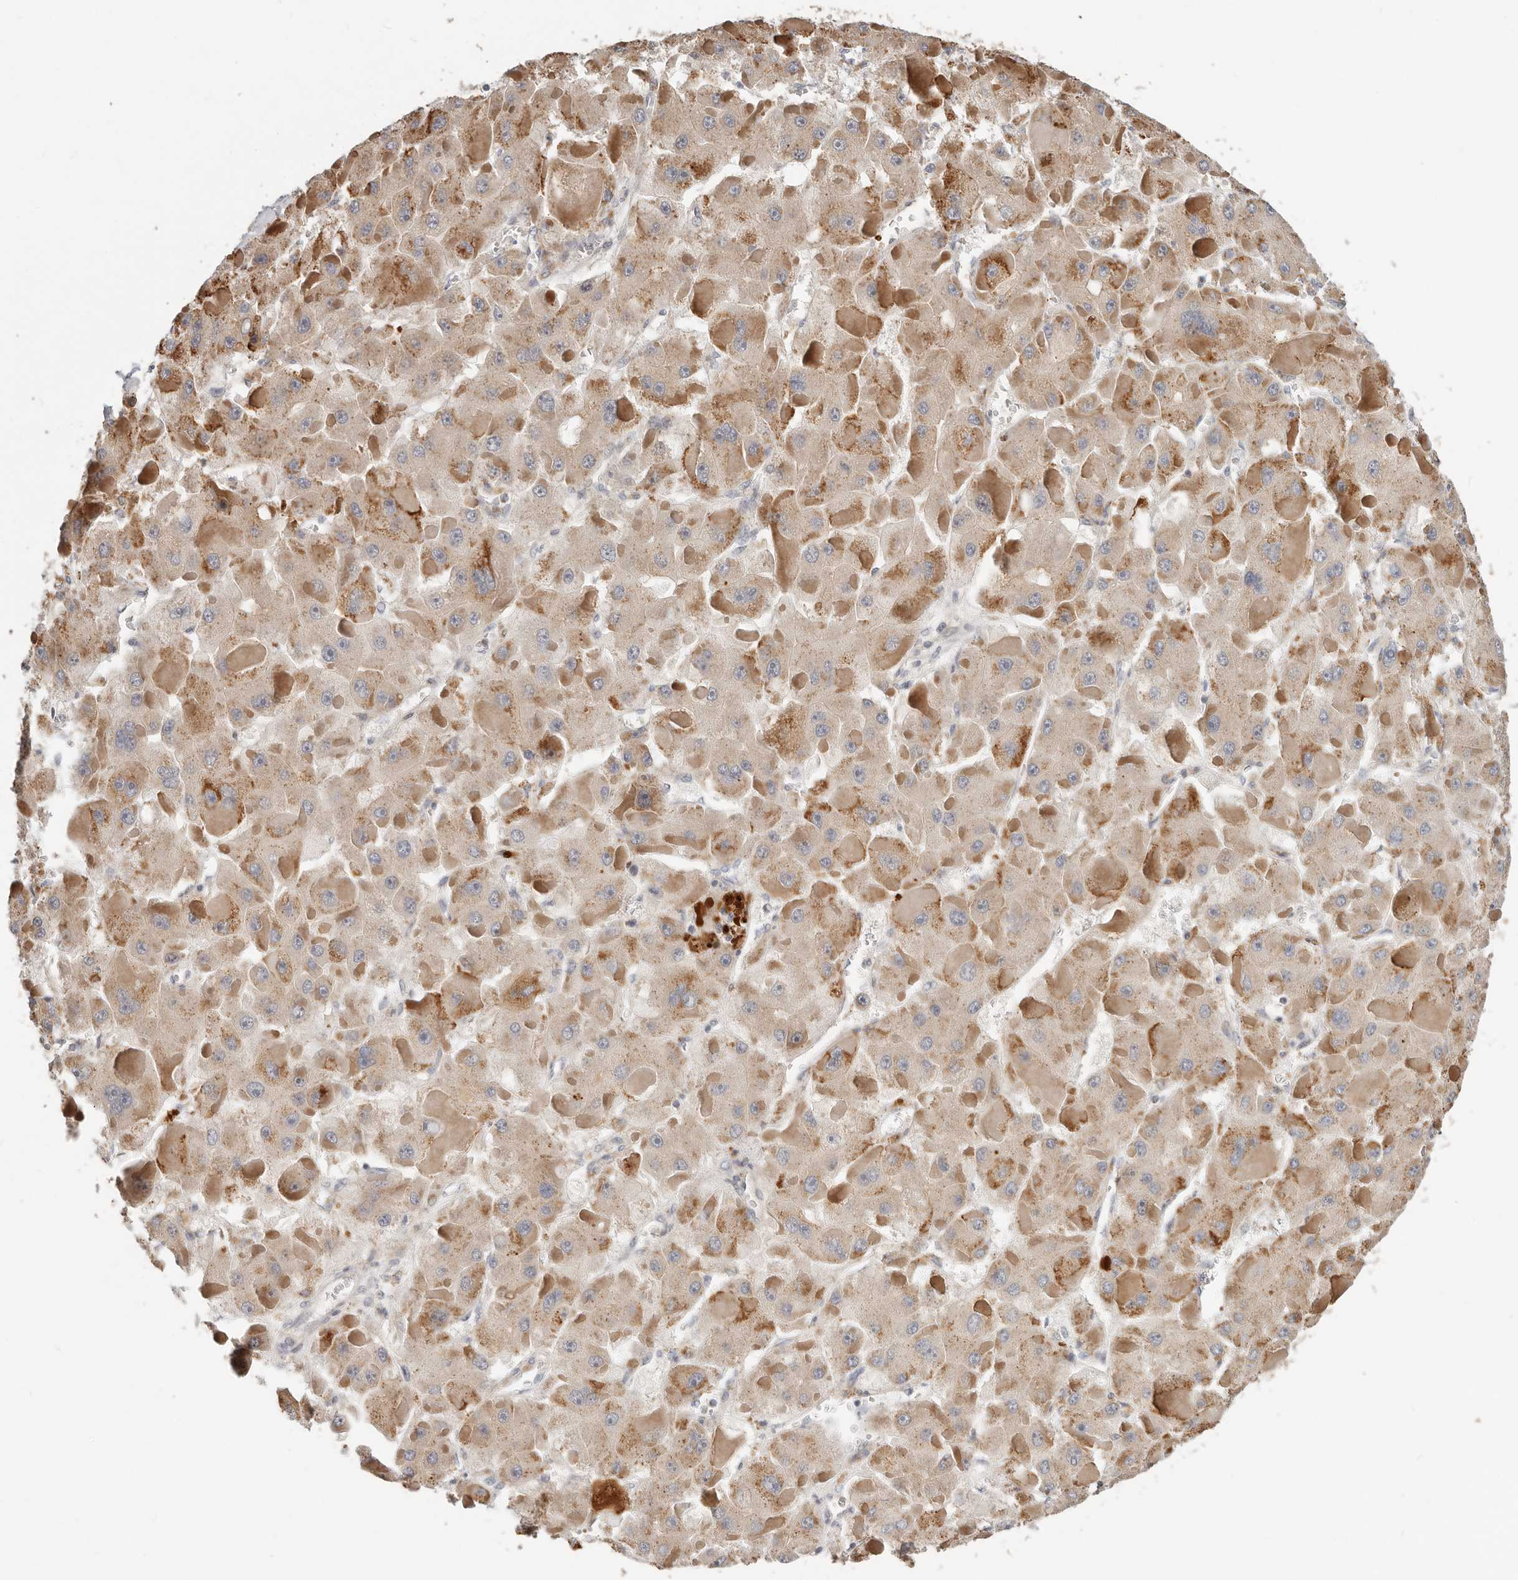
{"staining": {"intensity": "weak", "quantity": ">75%", "location": "cytoplasmic/membranous"}, "tissue": "liver cancer", "cell_type": "Tumor cells", "image_type": "cancer", "snomed": [{"axis": "morphology", "description": "Carcinoma, Hepatocellular, NOS"}, {"axis": "topography", "description": "Liver"}], "caption": "There is low levels of weak cytoplasmic/membranous staining in tumor cells of hepatocellular carcinoma (liver), as demonstrated by immunohistochemical staining (brown color).", "gene": "MTFR2", "patient": {"sex": "female", "age": 73}}